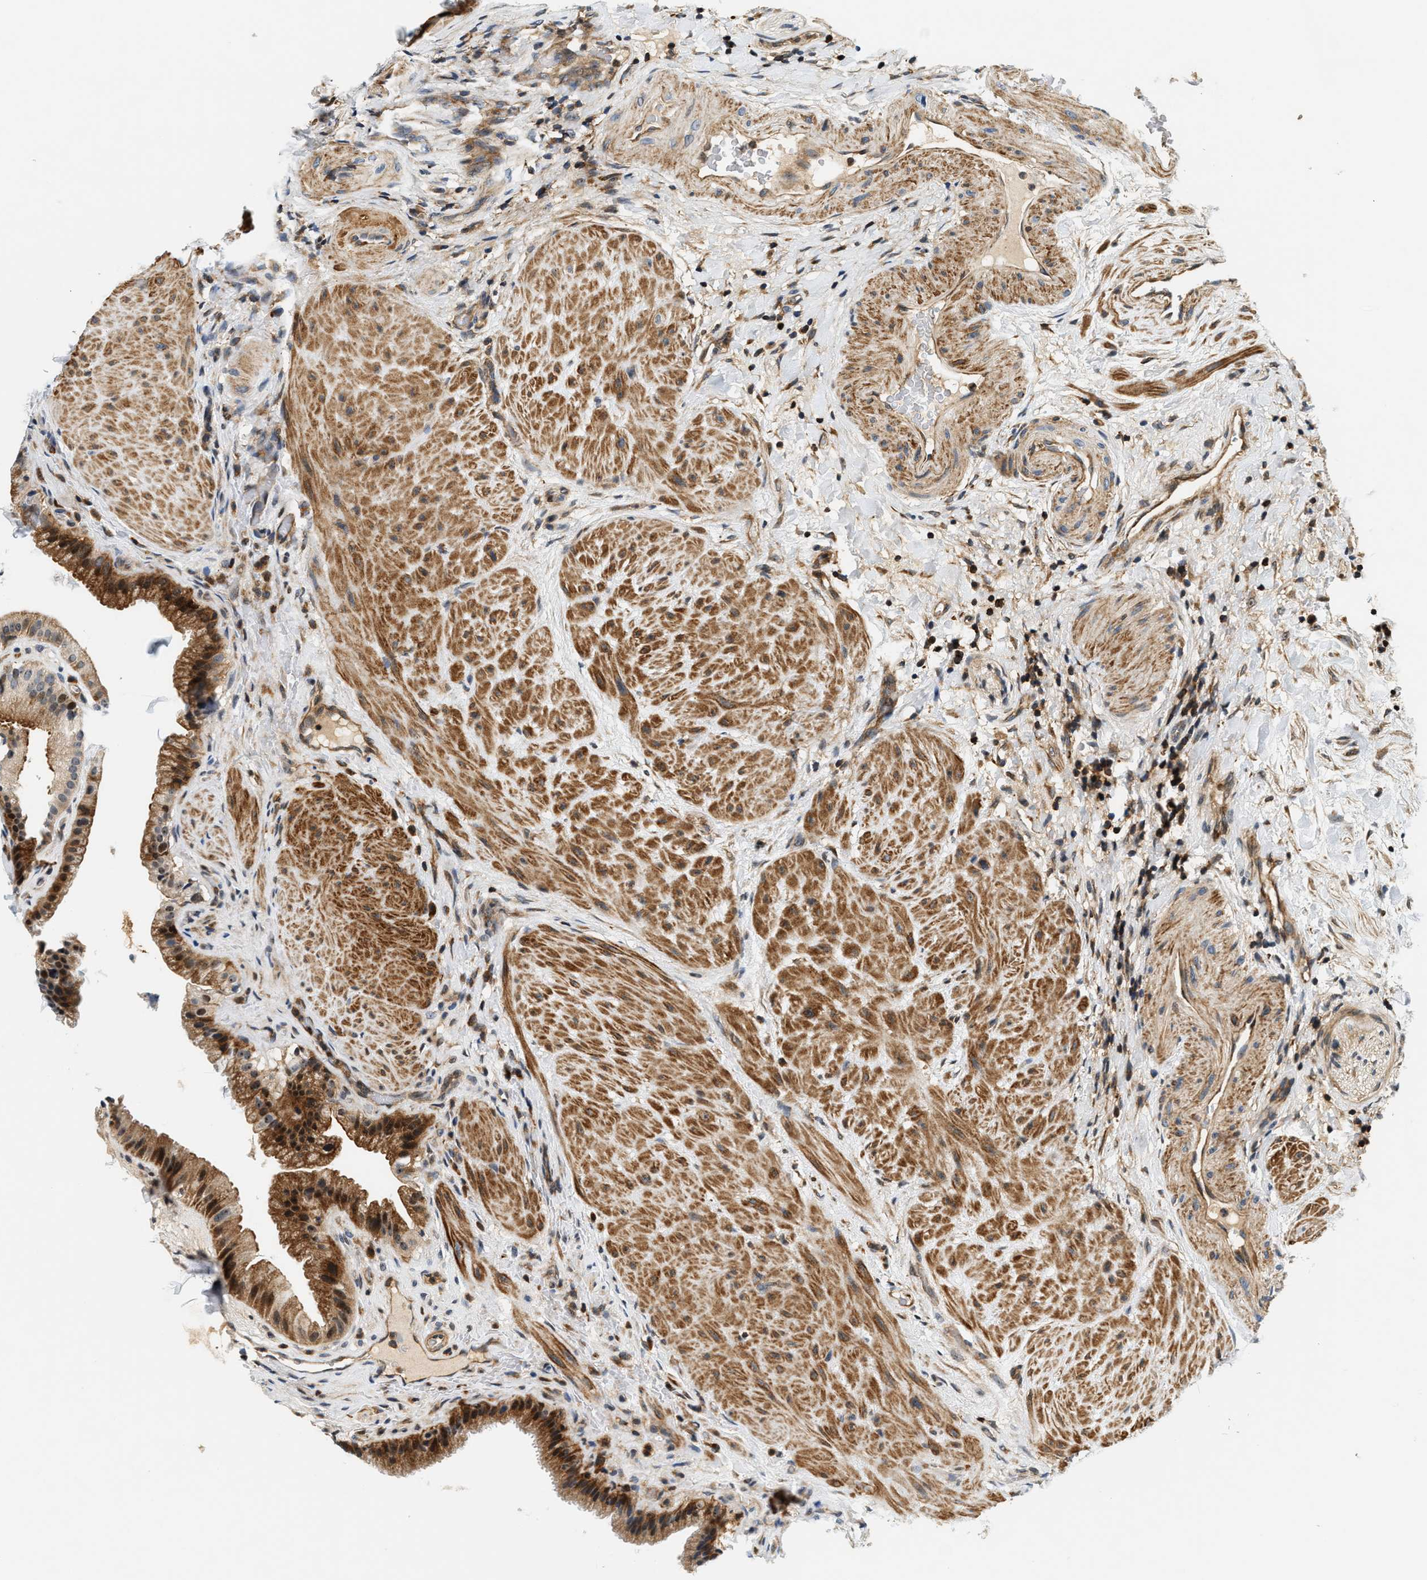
{"staining": {"intensity": "moderate", "quantity": ">75%", "location": "cytoplasmic/membranous,nuclear"}, "tissue": "gallbladder", "cell_type": "Glandular cells", "image_type": "normal", "snomed": [{"axis": "morphology", "description": "Normal tissue, NOS"}, {"axis": "topography", "description": "Gallbladder"}], "caption": "This micrograph shows benign gallbladder stained with IHC to label a protein in brown. The cytoplasmic/membranous,nuclear of glandular cells show moderate positivity for the protein. Nuclei are counter-stained blue.", "gene": "SAMD9", "patient": {"sex": "male", "age": 49}}